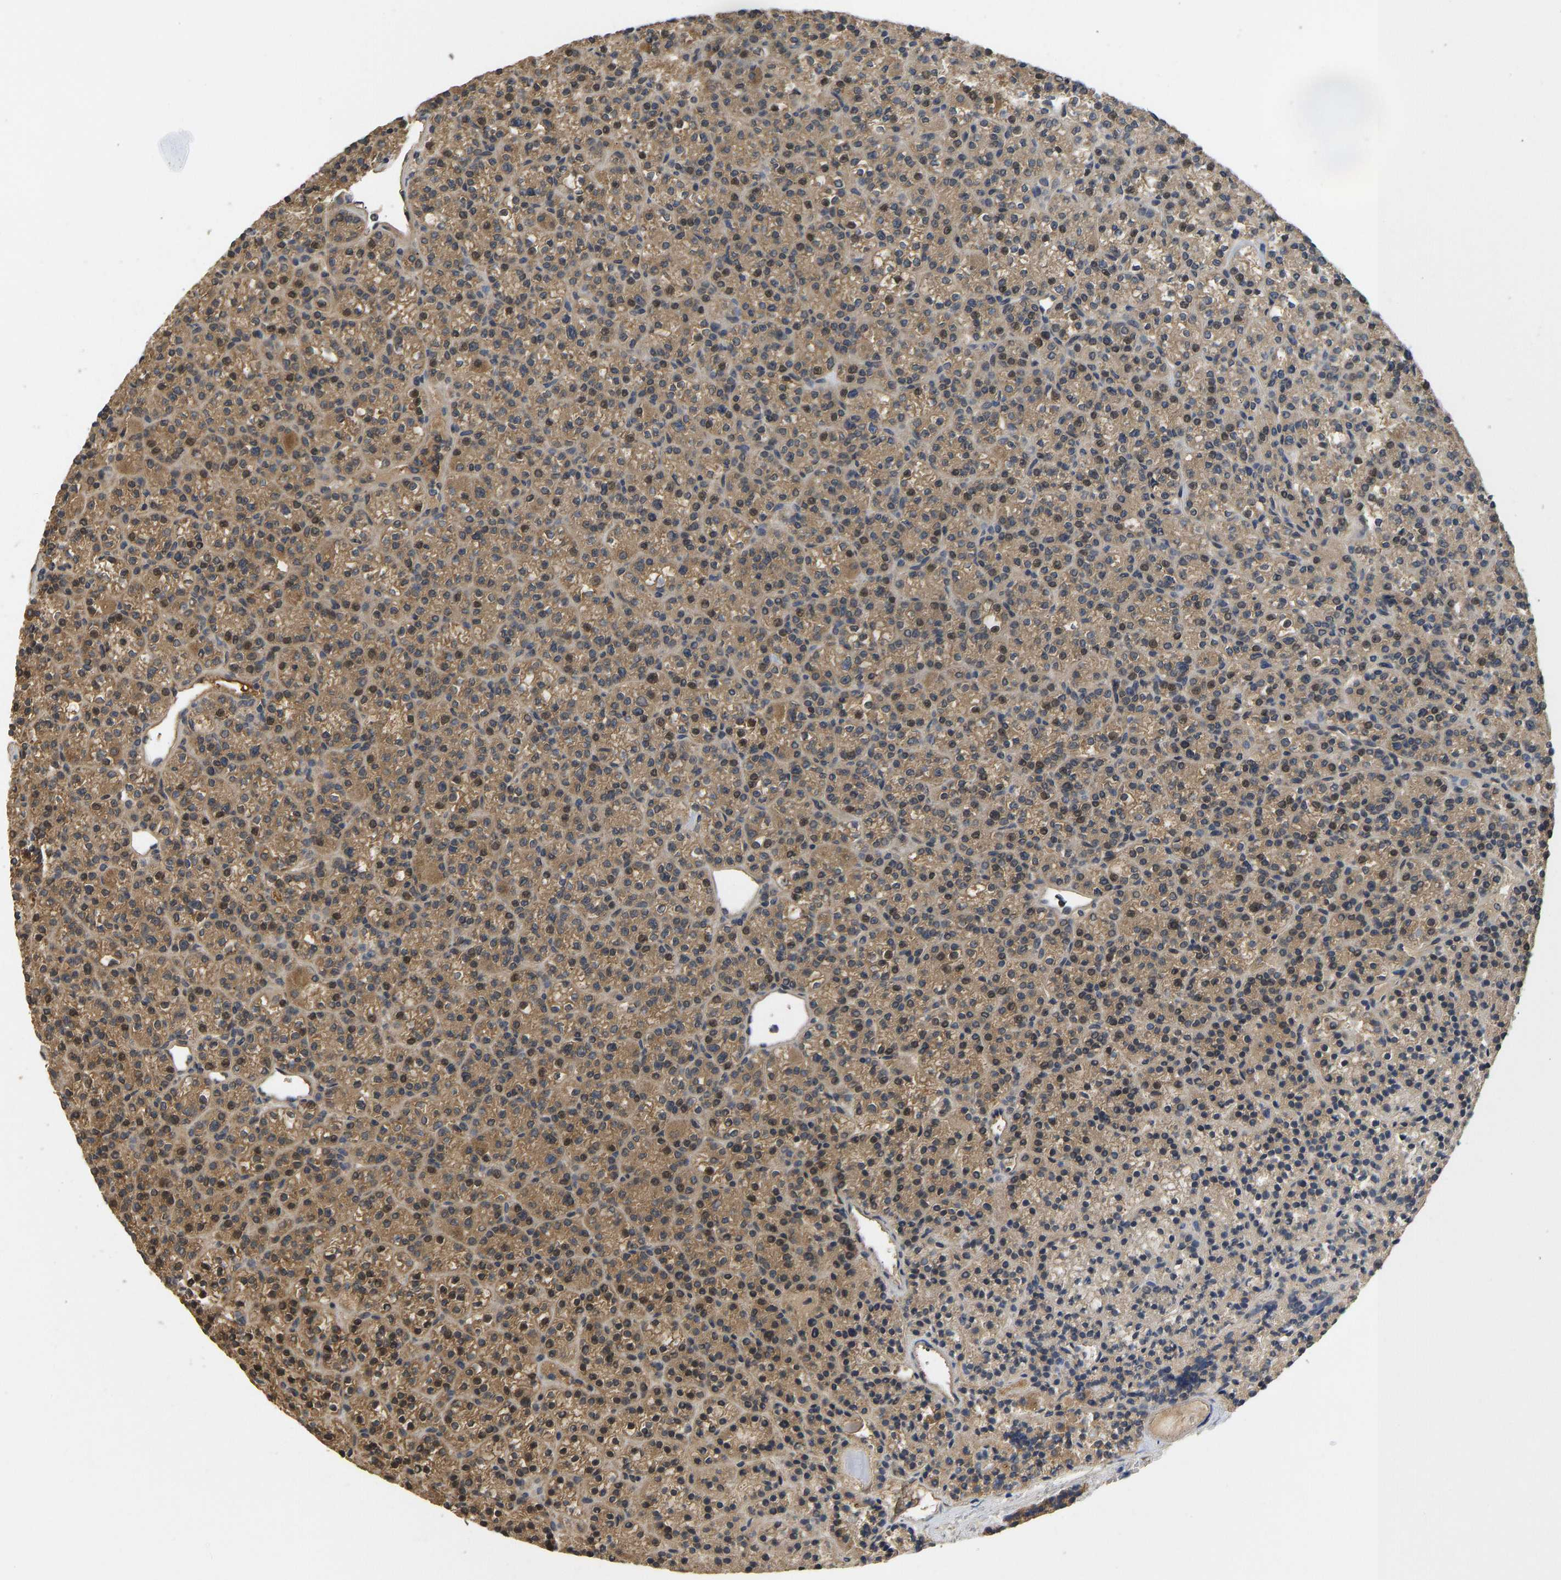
{"staining": {"intensity": "moderate", "quantity": ">75%", "location": "cytoplasmic/membranous,nuclear"}, "tissue": "parathyroid gland", "cell_type": "Glandular cells", "image_type": "normal", "snomed": [{"axis": "morphology", "description": "Normal tissue, NOS"}, {"axis": "morphology", "description": "Adenoma, NOS"}, {"axis": "topography", "description": "Parathyroid gland"}], "caption": "This image reveals immunohistochemistry staining of unremarkable human parathyroid gland, with medium moderate cytoplasmic/membranous,nuclear expression in approximately >75% of glandular cells.", "gene": "VCPKMT", "patient": {"sex": "female", "age": 64}}